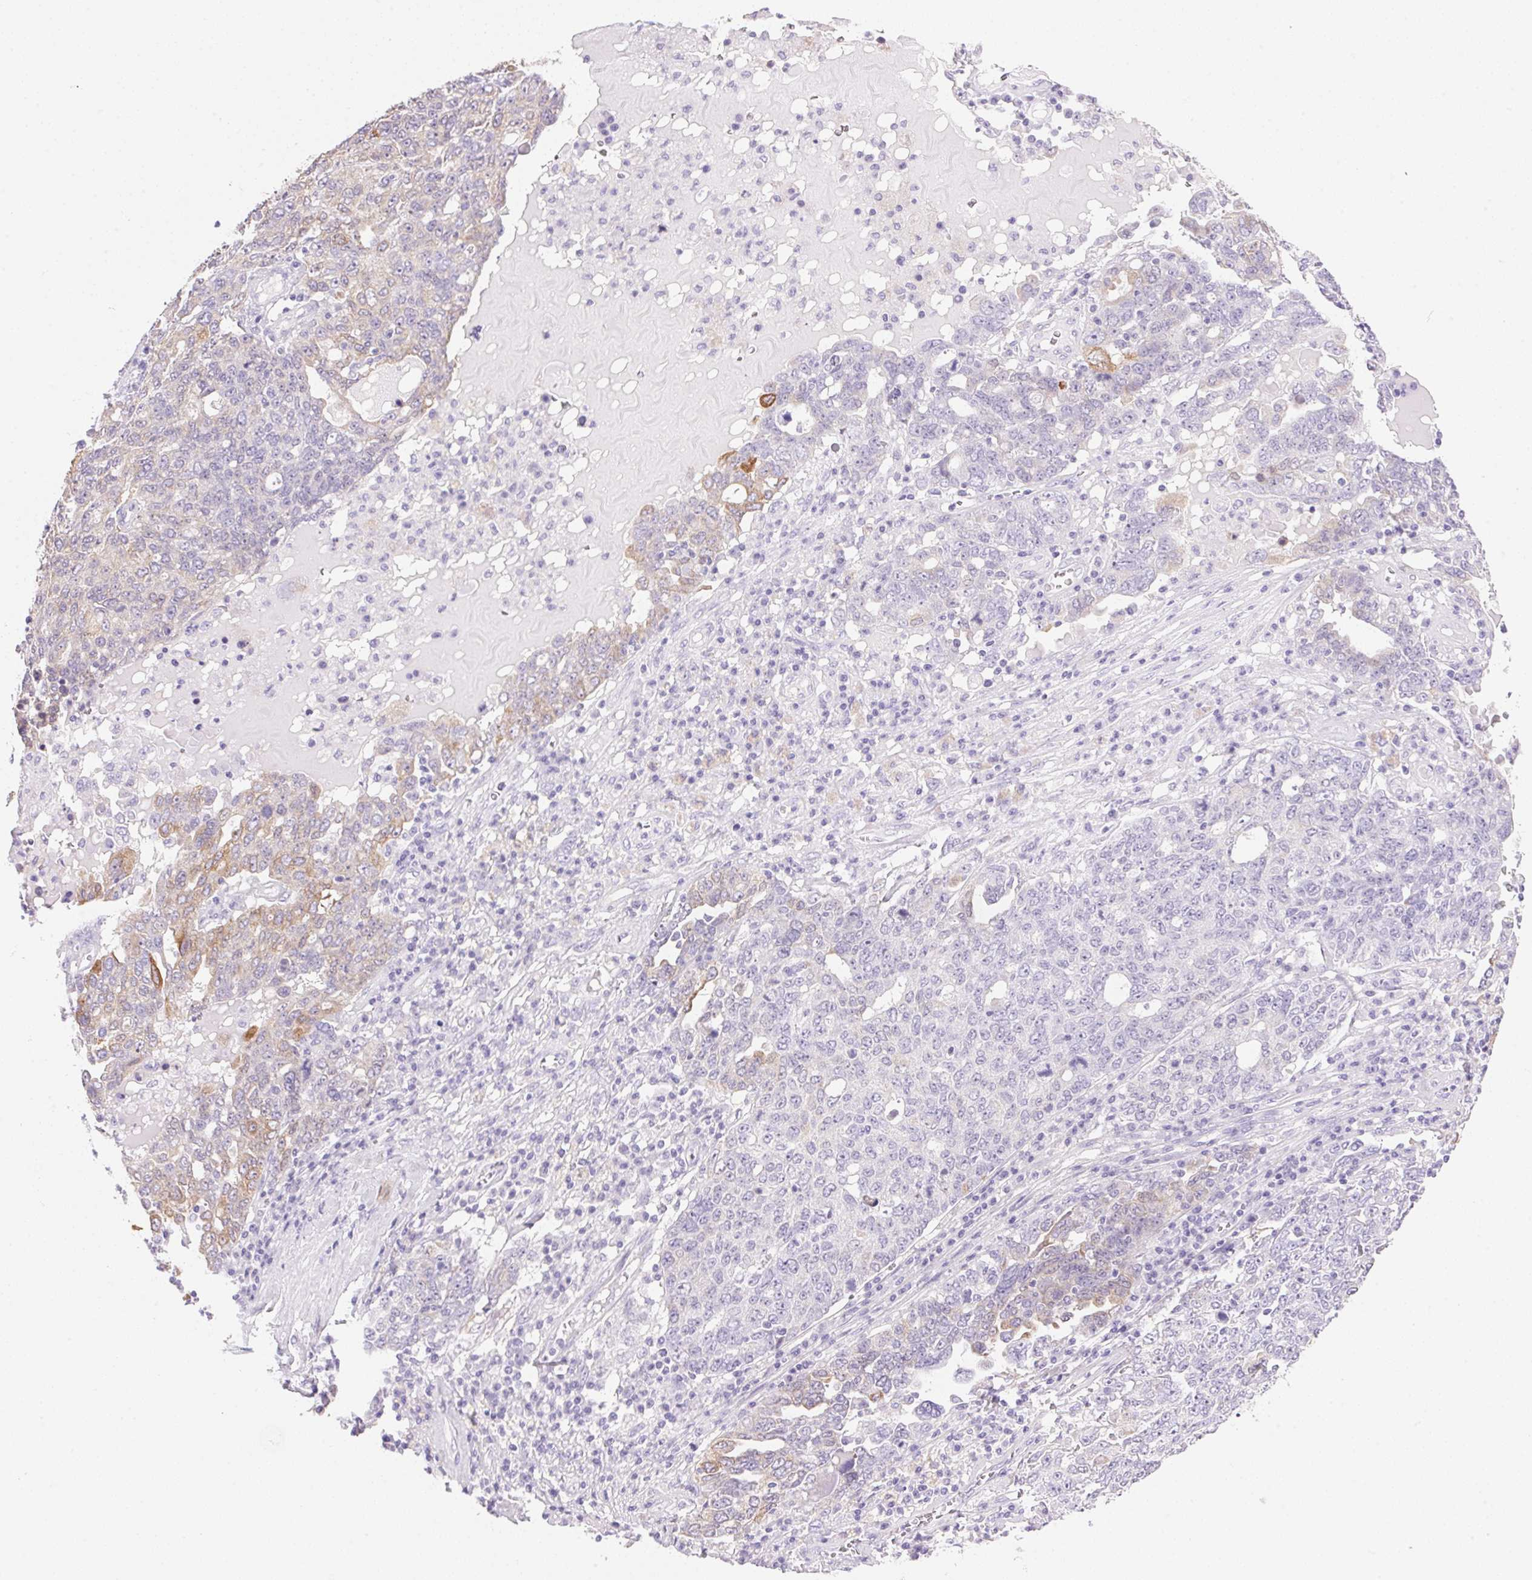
{"staining": {"intensity": "weak", "quantity": "25%-75%", "location": "cytoplasmic/membranous"}, "tissue": "ovarian cancer", "cell_type": "Tumor cells", "image_type": "cancer", "snomed": [{"axis": "morphology", "description": "Carcinoma, endometroid"}, {"axis": "topography", "description": "Ovary"}], "caption": "Ovarian cancer tissue exhibits weak cytoplasmic/membranous staining in approximately 25%-75% of tumor cells, visualized by immunohistochemistry. The staining is performed using DAB brown chromogen to label protein expression. The nuclei are counter-stained blue using hematoxylin.", "gene": "DHCR24", "patient": {"sex": "female", "age": 62}}